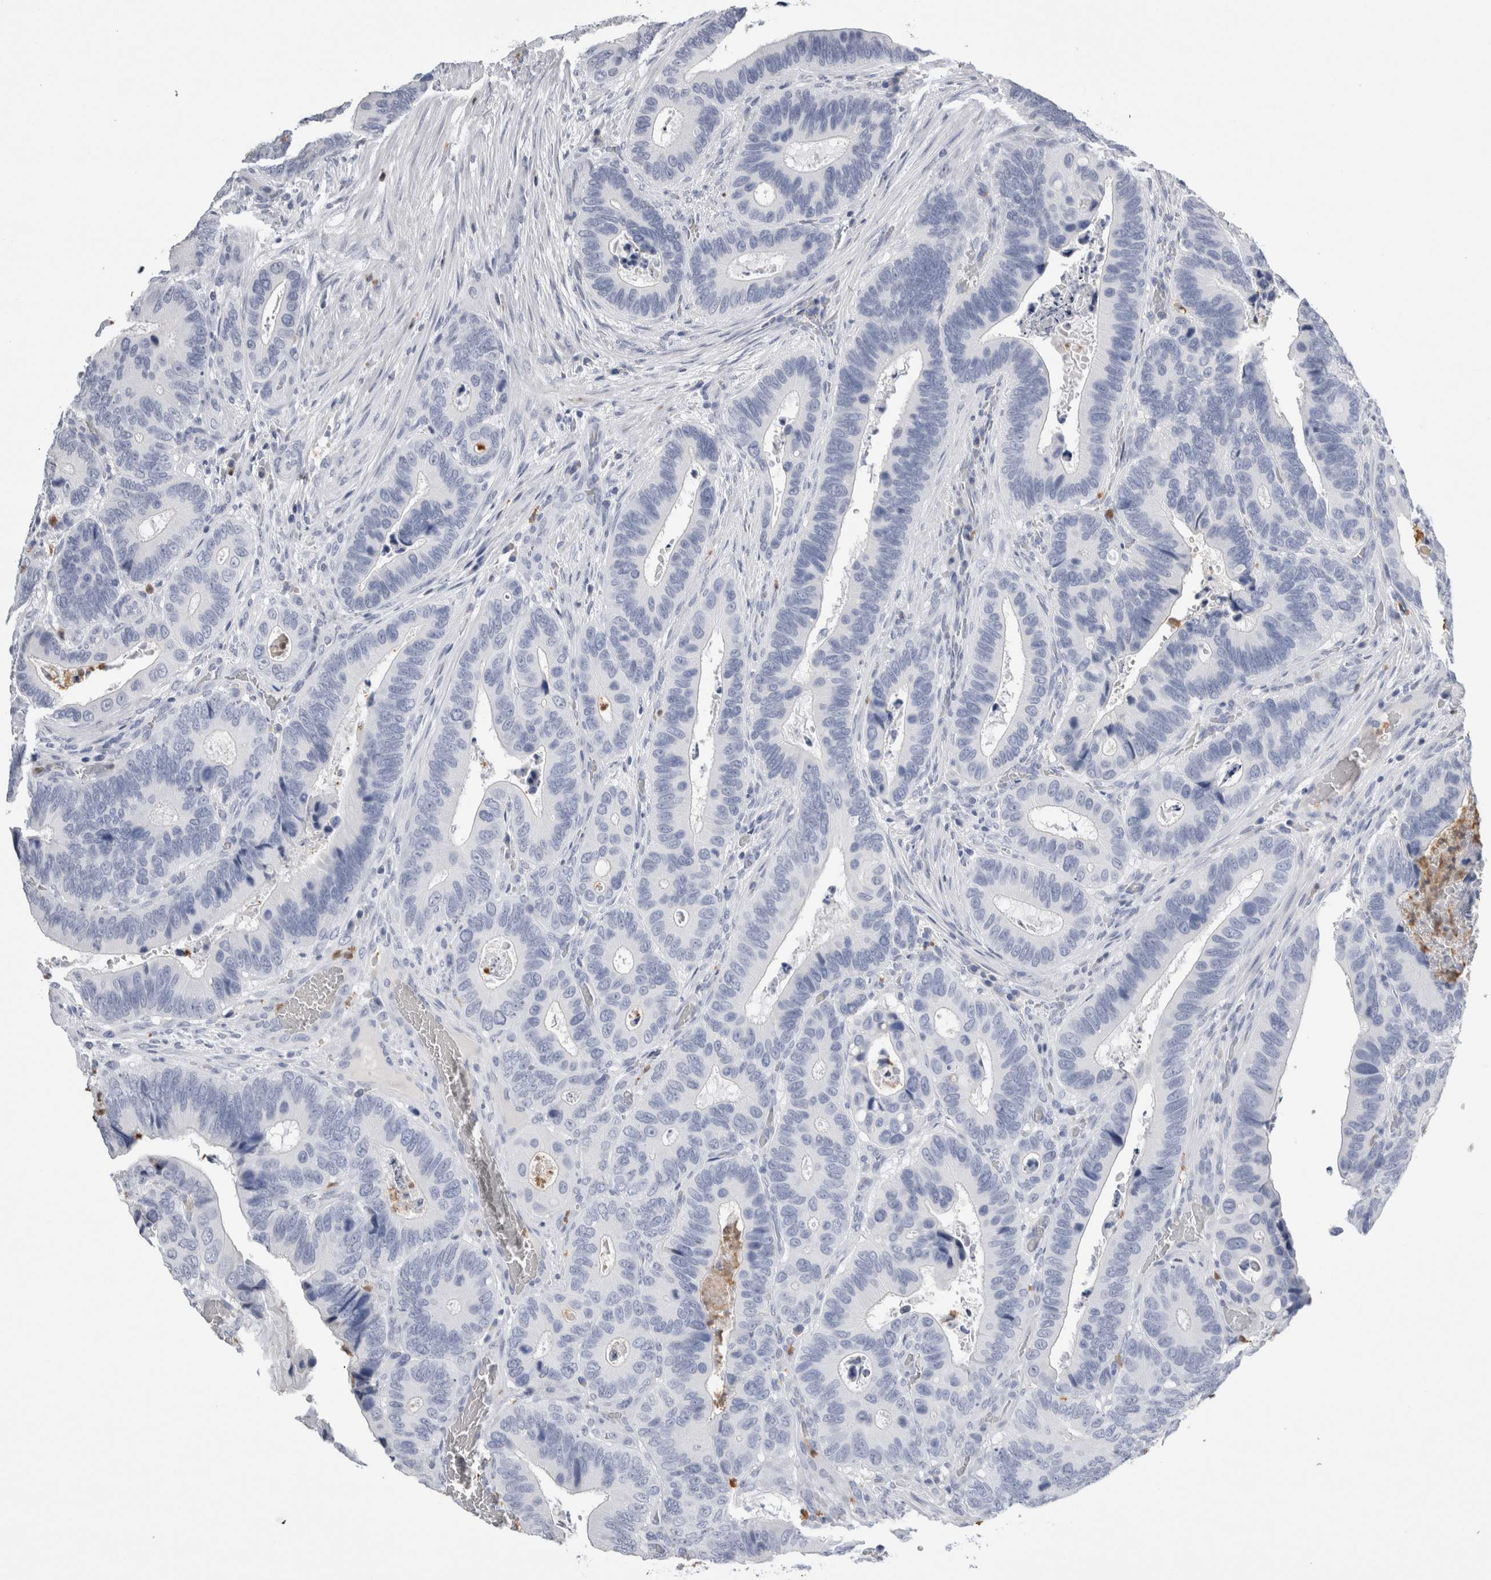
{"staining": {"intensity": "negative", "quantity": "none", "location": "none"}, "tissue": "colorectal cancer", "cell_type": "Tumor cells", "image_type": "cancer", "snomed": [{"axis": "morphology", "description": "Adenocarcinoma, NOS"}, {"axis": "topography", "description": "Colon"}], "caption": "There is no significant staining in tumor cells of colorectal cancer (adenocarcinoma). The staining was performed using DAB to visualize the protein expression in brown, while the nuclei were stained in blue with hematoxylin (Magnification: 20x).", "gene": "S100A12", "patient": {"sex": "male", "age": 72}}